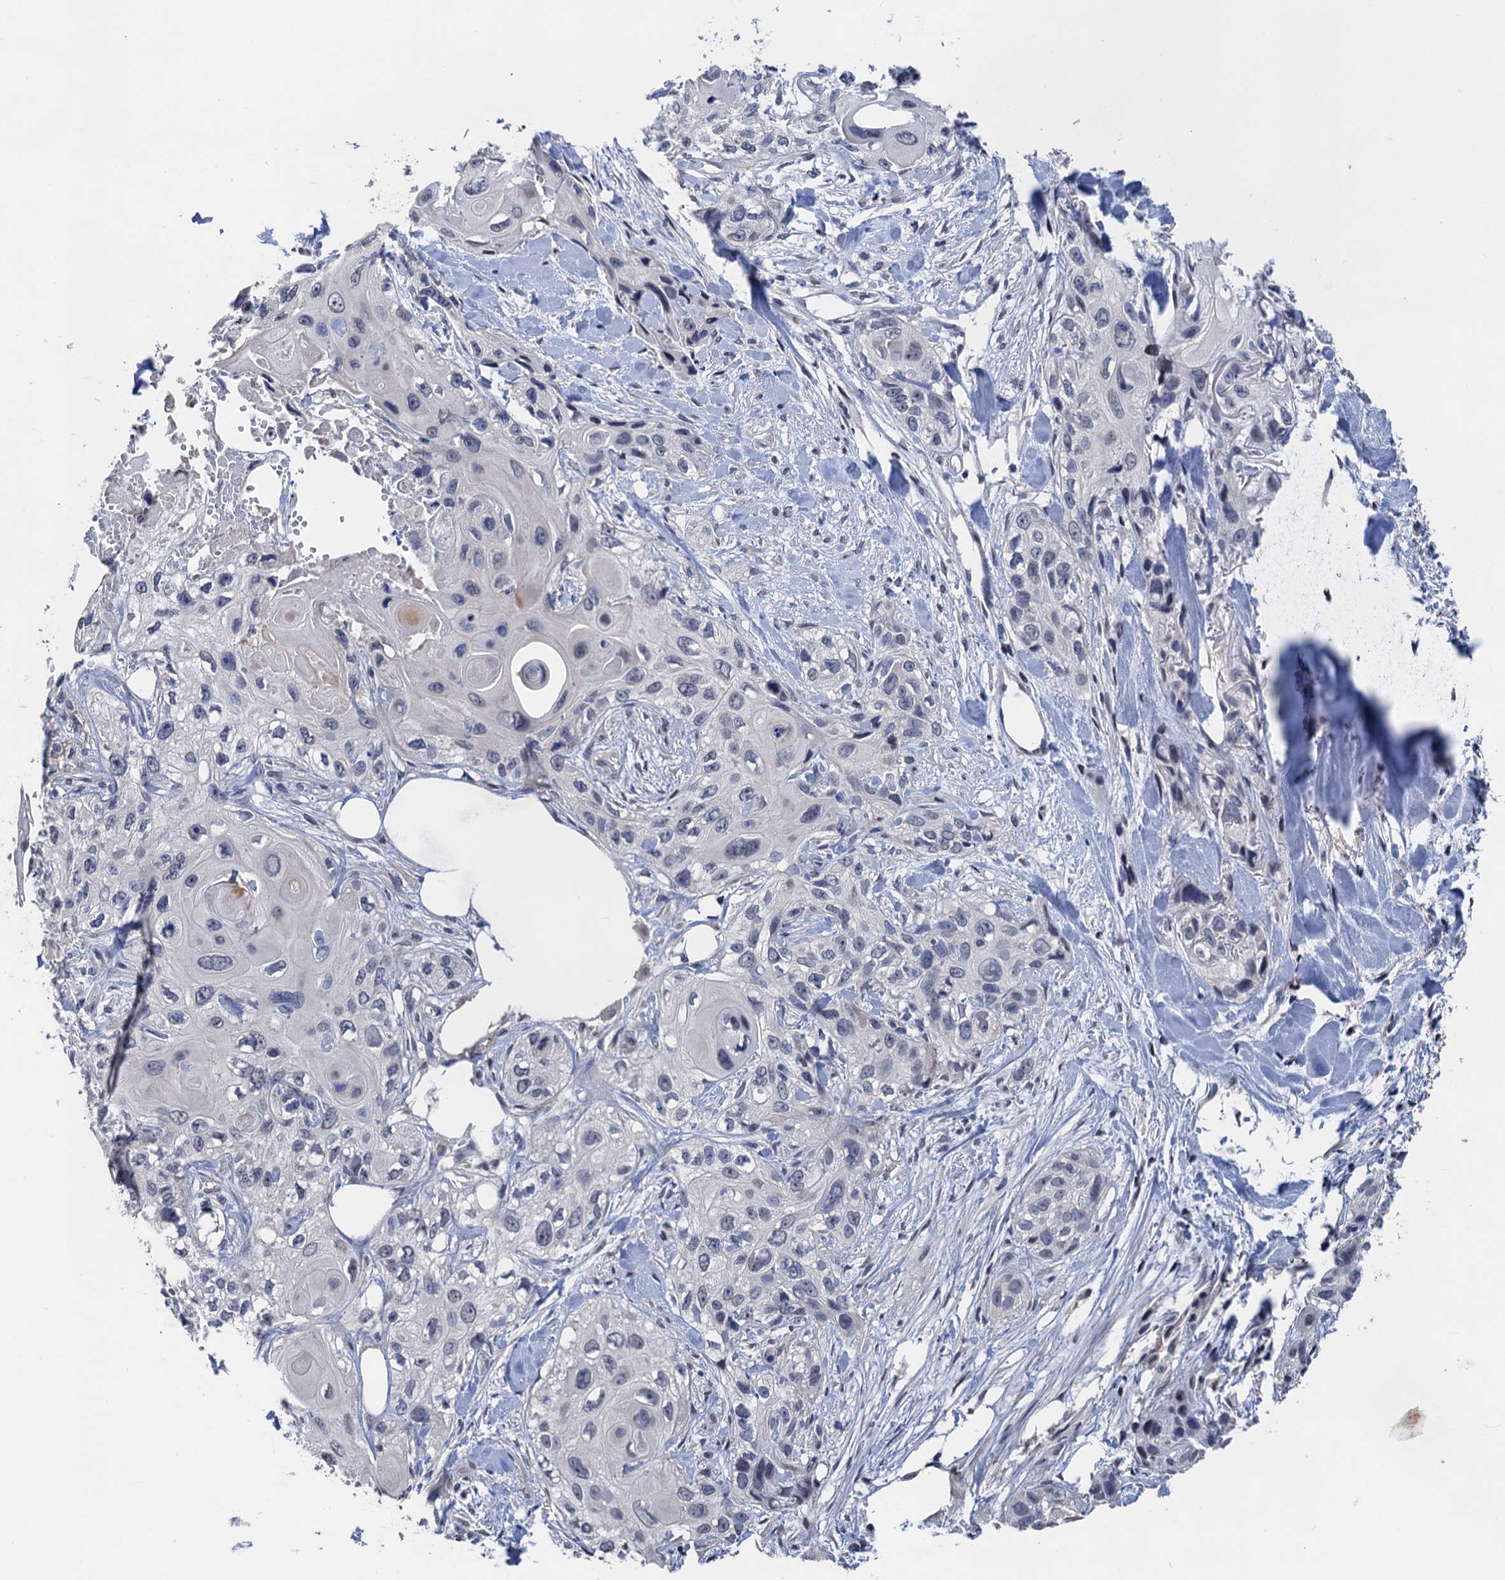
{"staining": {"intensity": "negative", "quantity": "none", "location": "none"}, "tissue": "skin cancer", "cell_type": "Tumor cells", "image_type": "cancer", "snomed": [{"axis": "morphology", "description": "Normal tissue, NOS"}, {"axis": "morphology", "description": "Squamous cell carcinoma, NOS"}, {"axis": "topography", "description": "Skin"}], "caption": "Human skin squamous cell carcinoma stained for a protein using IHC reveals no staining in tumor cells.", "gene": "ART5", "patient": {"sex": "male", "age": 72}}